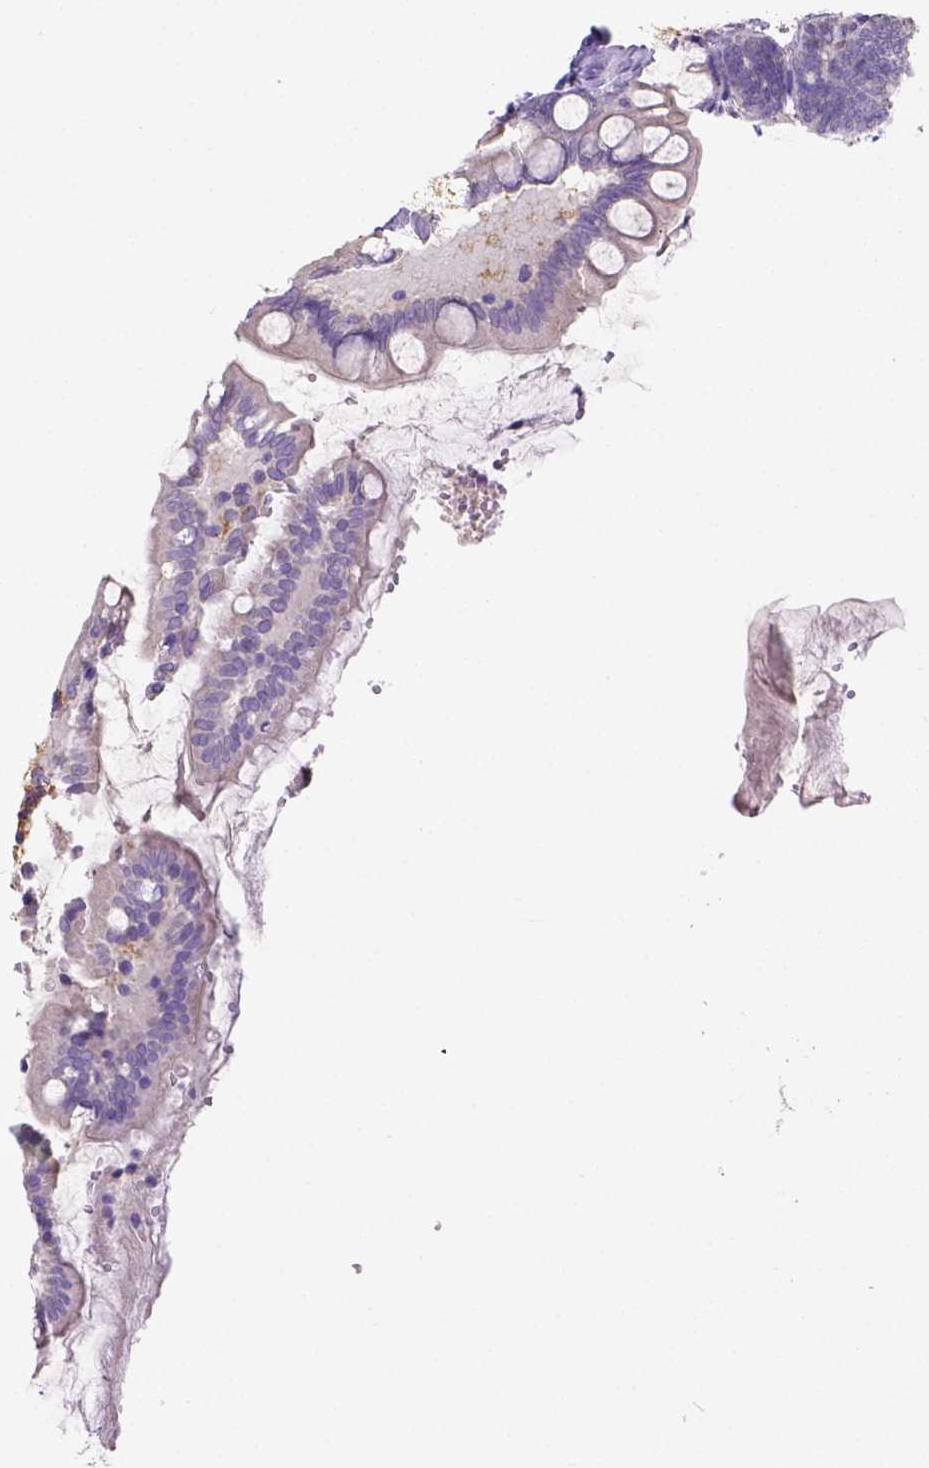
{"staining": {"intensity": "negative", "quantity": "none", "location": "none"}, "tissue": "small intestine", "cell_type": "Glandular cells", "image_type": "normal", "snomed": [{"axis": "morphology", "description": "Normal tissue, NOS"}, {"axis": "topography", "description": "Small intestine"}], "caption": "Protein analysis of benign small intestine demonstrates no significant positivity in glandular cells.", "gene": "CD40", "patient": {"sex": "female", "age": 56}}